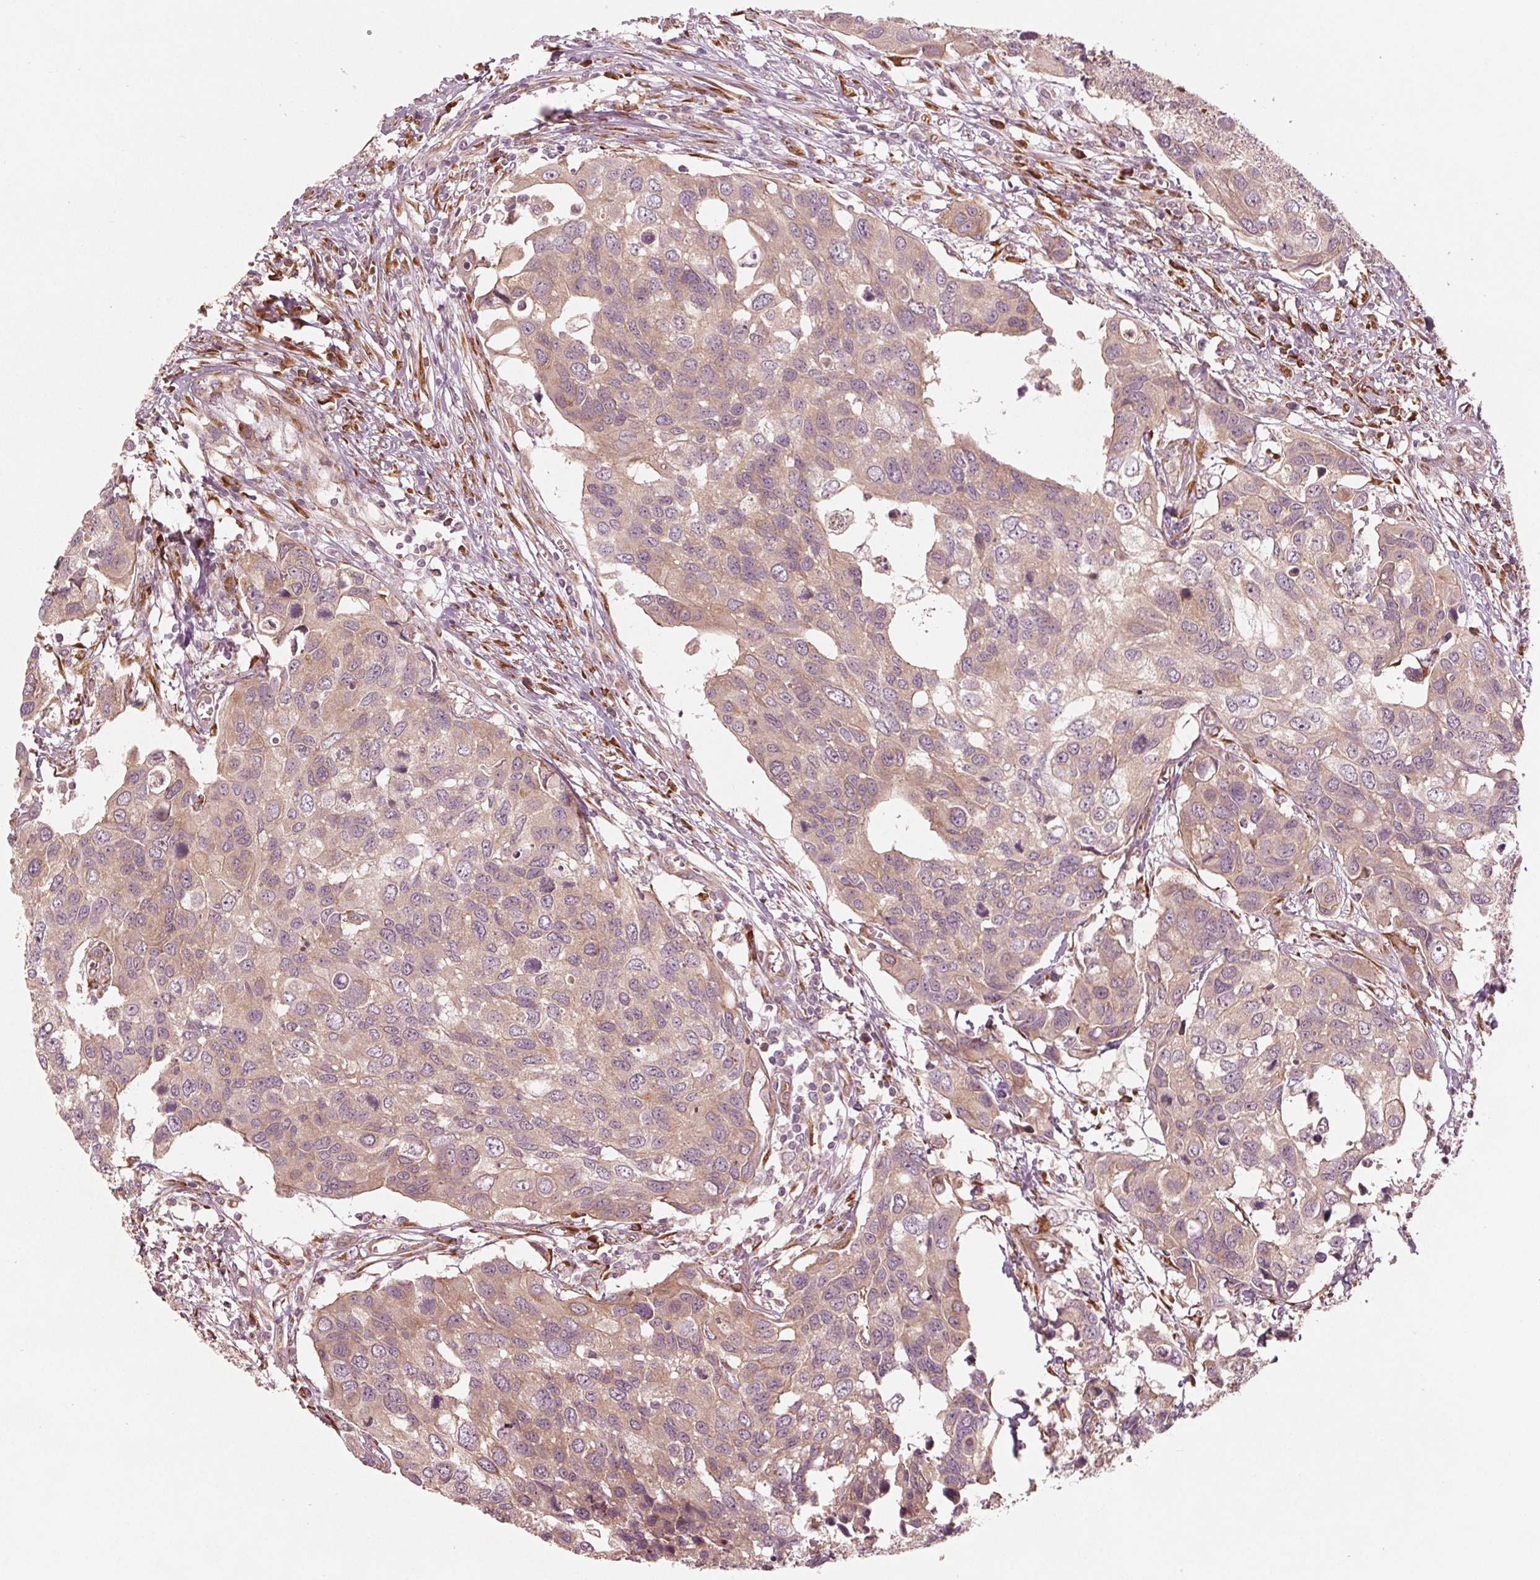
{"staining": {"intensity": "weak", "quantity": ">75%", "location": "cytoplasmic/membranous"}, "tissue": "urothelial cancer", "cell_type": "Tumor cells", "image_type": "cancer", "snomed": [{"axis": "morphology", "description": "Urothelial carcinoma, High grade"}, {"axis": "topography", "description": "Urinary bladder"}], "caption": "Protein expression analysis of human urothelial cancer reveals weak cytoplasmic/membranous expression in about >75% of tumor cells. (Stains: DAB (3,3'-diaminobenzidine) in brown, nuclei in blue, Microscopy: brightfield microscopy at high magnification).", "gene": "CMIP", "patient": {"sex": "male", "age": 60}}